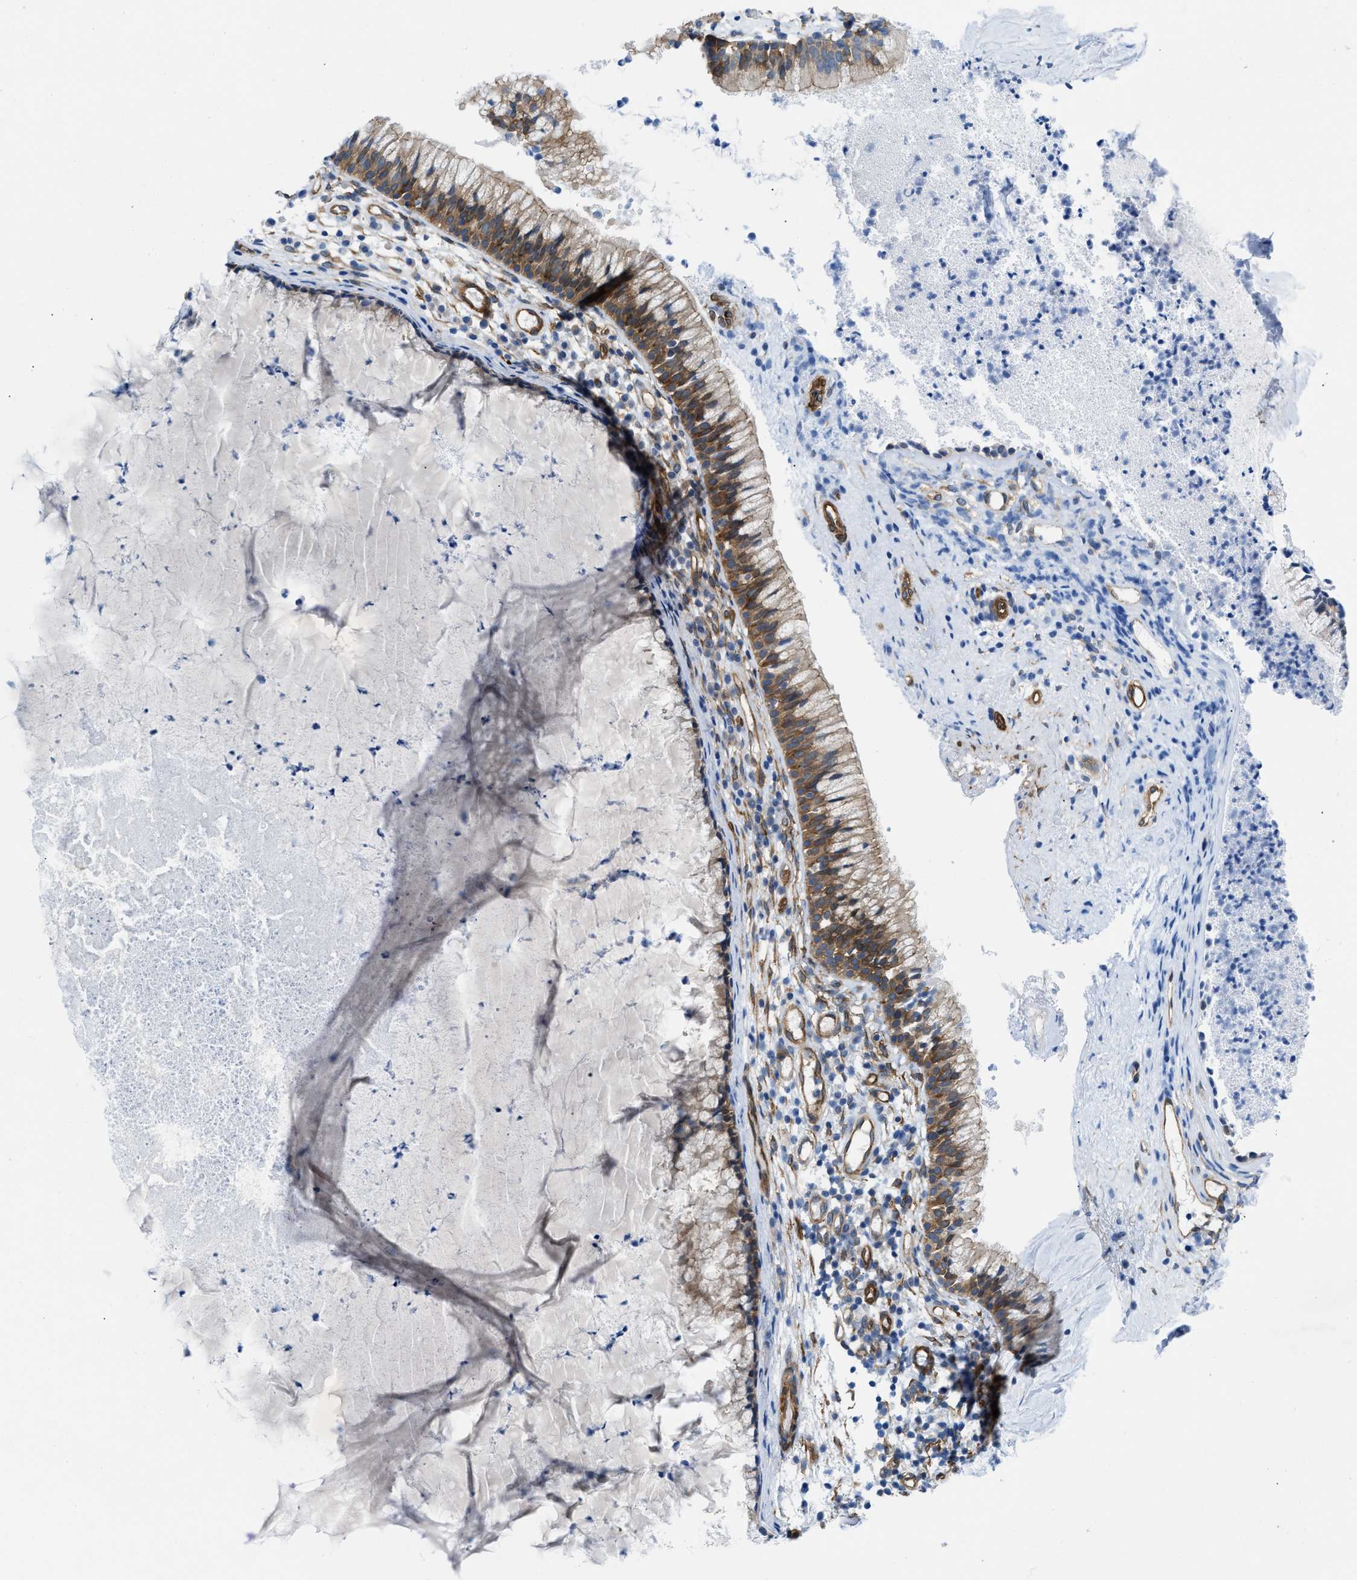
{"staining": {"intensity": "strong", "quantity": ">75%", "location": "cytoplasmic/membranous"}, "tissue": "nasopharynx", "cell_type": "Respiratory epithelial cells", "image_type": "normal", "snomed": [{"axis": "morphology", "description": "Normal tissue, NOS"}, {"axis": "topography", "description": "Nasopharynx"}], "caption": "This is an image of immunohistochemistry staining of benign nasopharynx, which shows strong positivity in the cytoplasmic/membranous of respiratory epithelial cells.", "gene": "PDLIM5", "patient": {"sex": "male", "age": 21}}